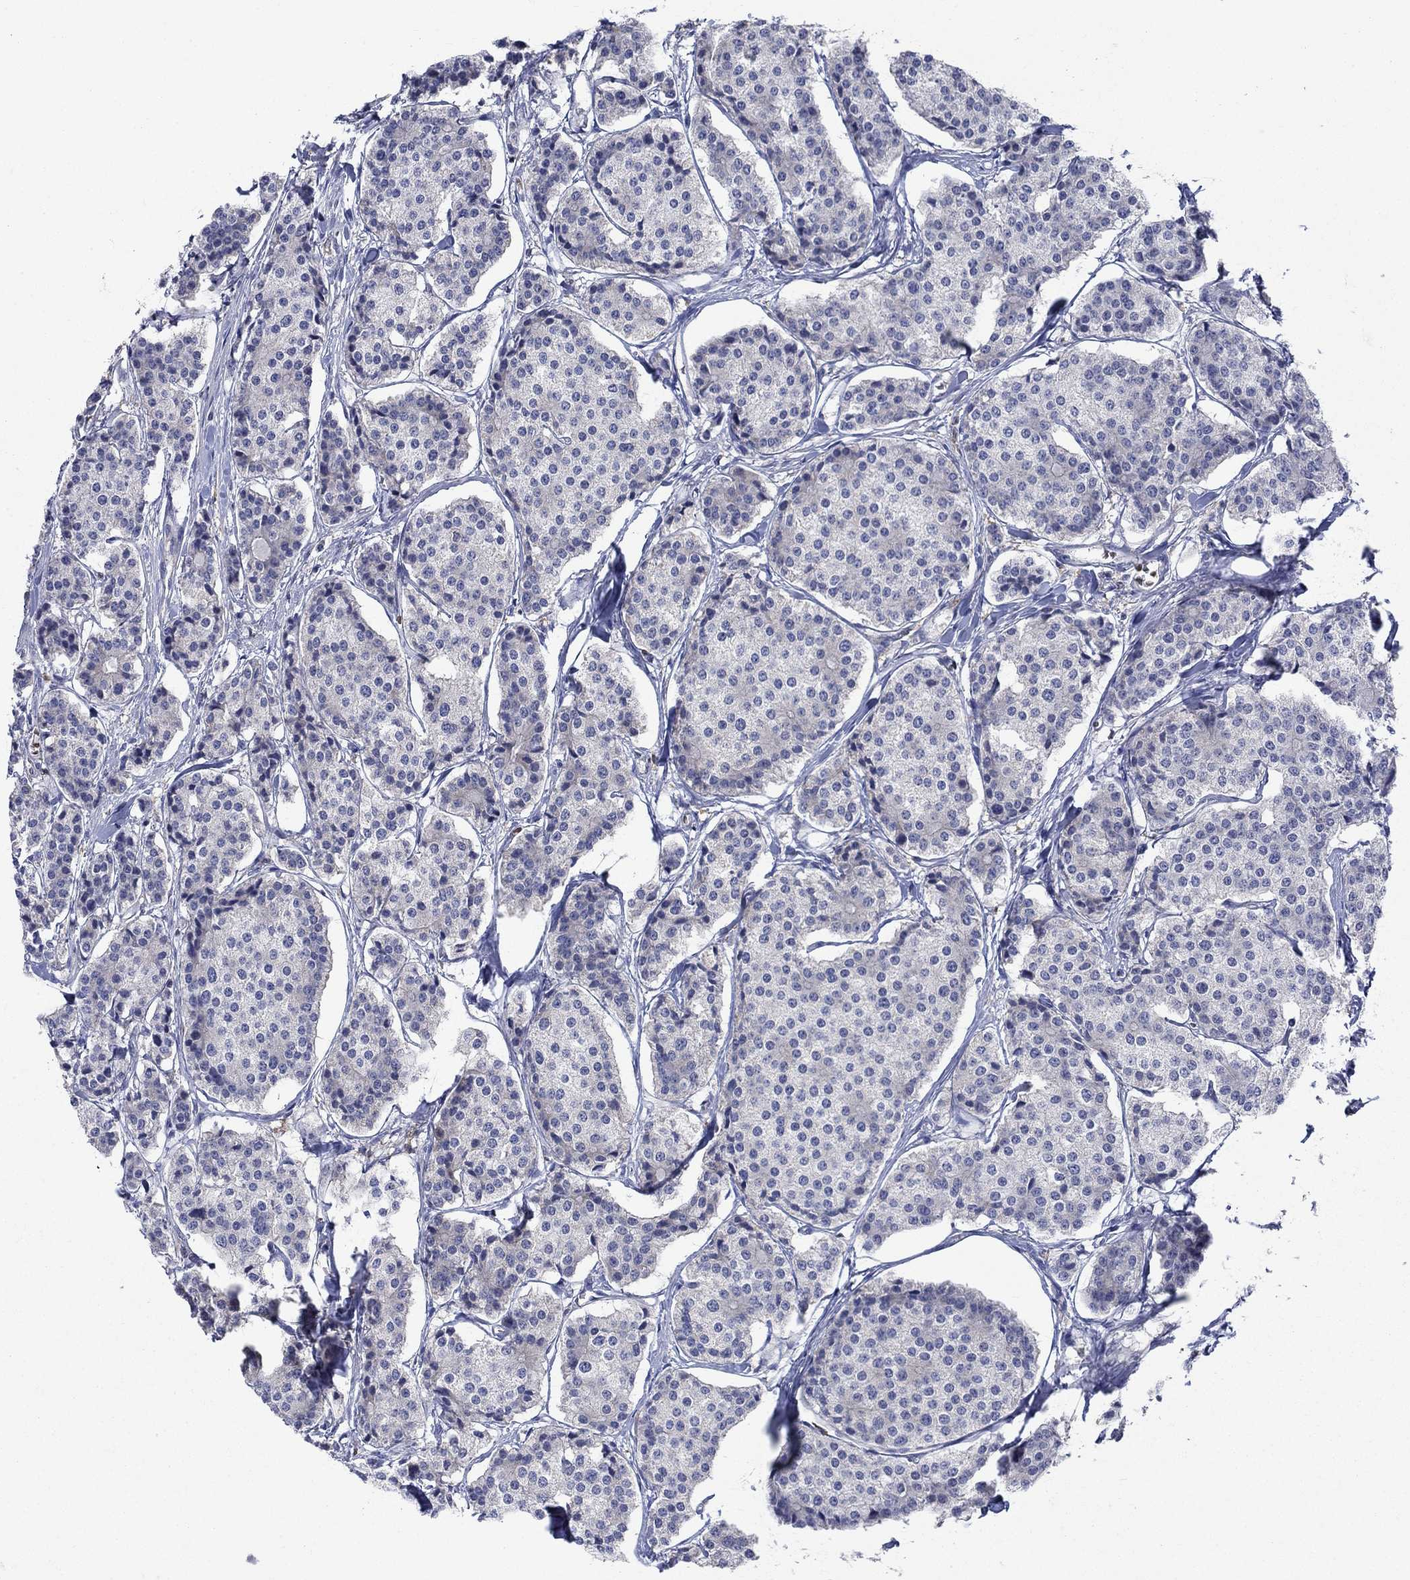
{"staining": {"intensity": "negative", "quantity": "none", "location": "none"}, "tissue": "carcinoid", "cell_type": "Tumor cells", "image_type": "cancer", "snomed": [{"axis": "morphology", "description": "Carcinoid, malignant, NOS"}, {"axis": "topography", "description": "Small intestine"}], "caption": "A micrograph of human carcinoid is negative for staining in tumor cells.", "gene": "RNF19B", "patient": {"sex": "female", "age": 65}}